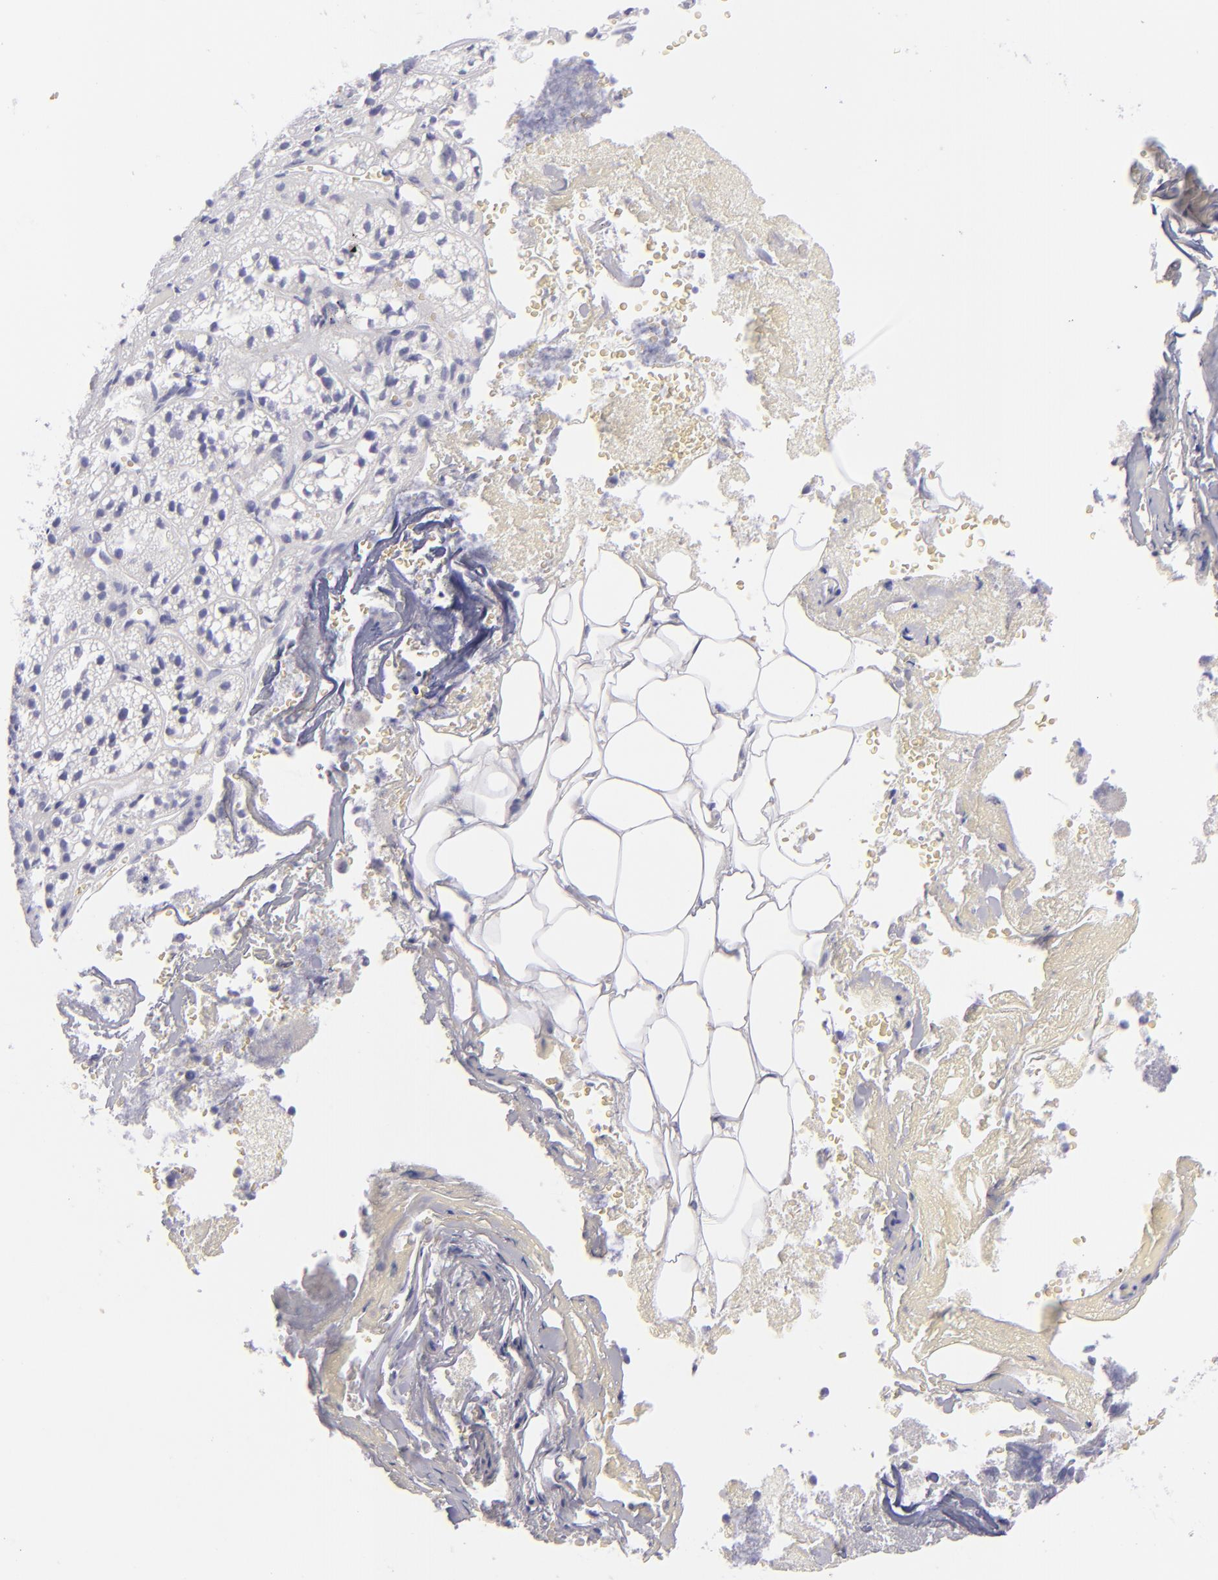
{"staining": {"intensity": "negative", "quantity": "none", "location": "none"}, "tissue": "adrenal gland", "cell_type": "Glandular cells", "image_type": "normal", "snomed": [{"axis": "morphology", "description": "Normal tissue, NOS"}, {"axis": "topography", "description": "Adrenal gland"}], "caption": "Immunohistochemical staining of unremarkable human adrenal gland shows no significant staining in glandular cells. The staining was performed using DAB to visualize the protein expression in brown, while the nuclei were stained in blue with hematoxylin (Magnification: 20x).", "gene": "CD72", "patient": {"sex": "female", "age": 71}}